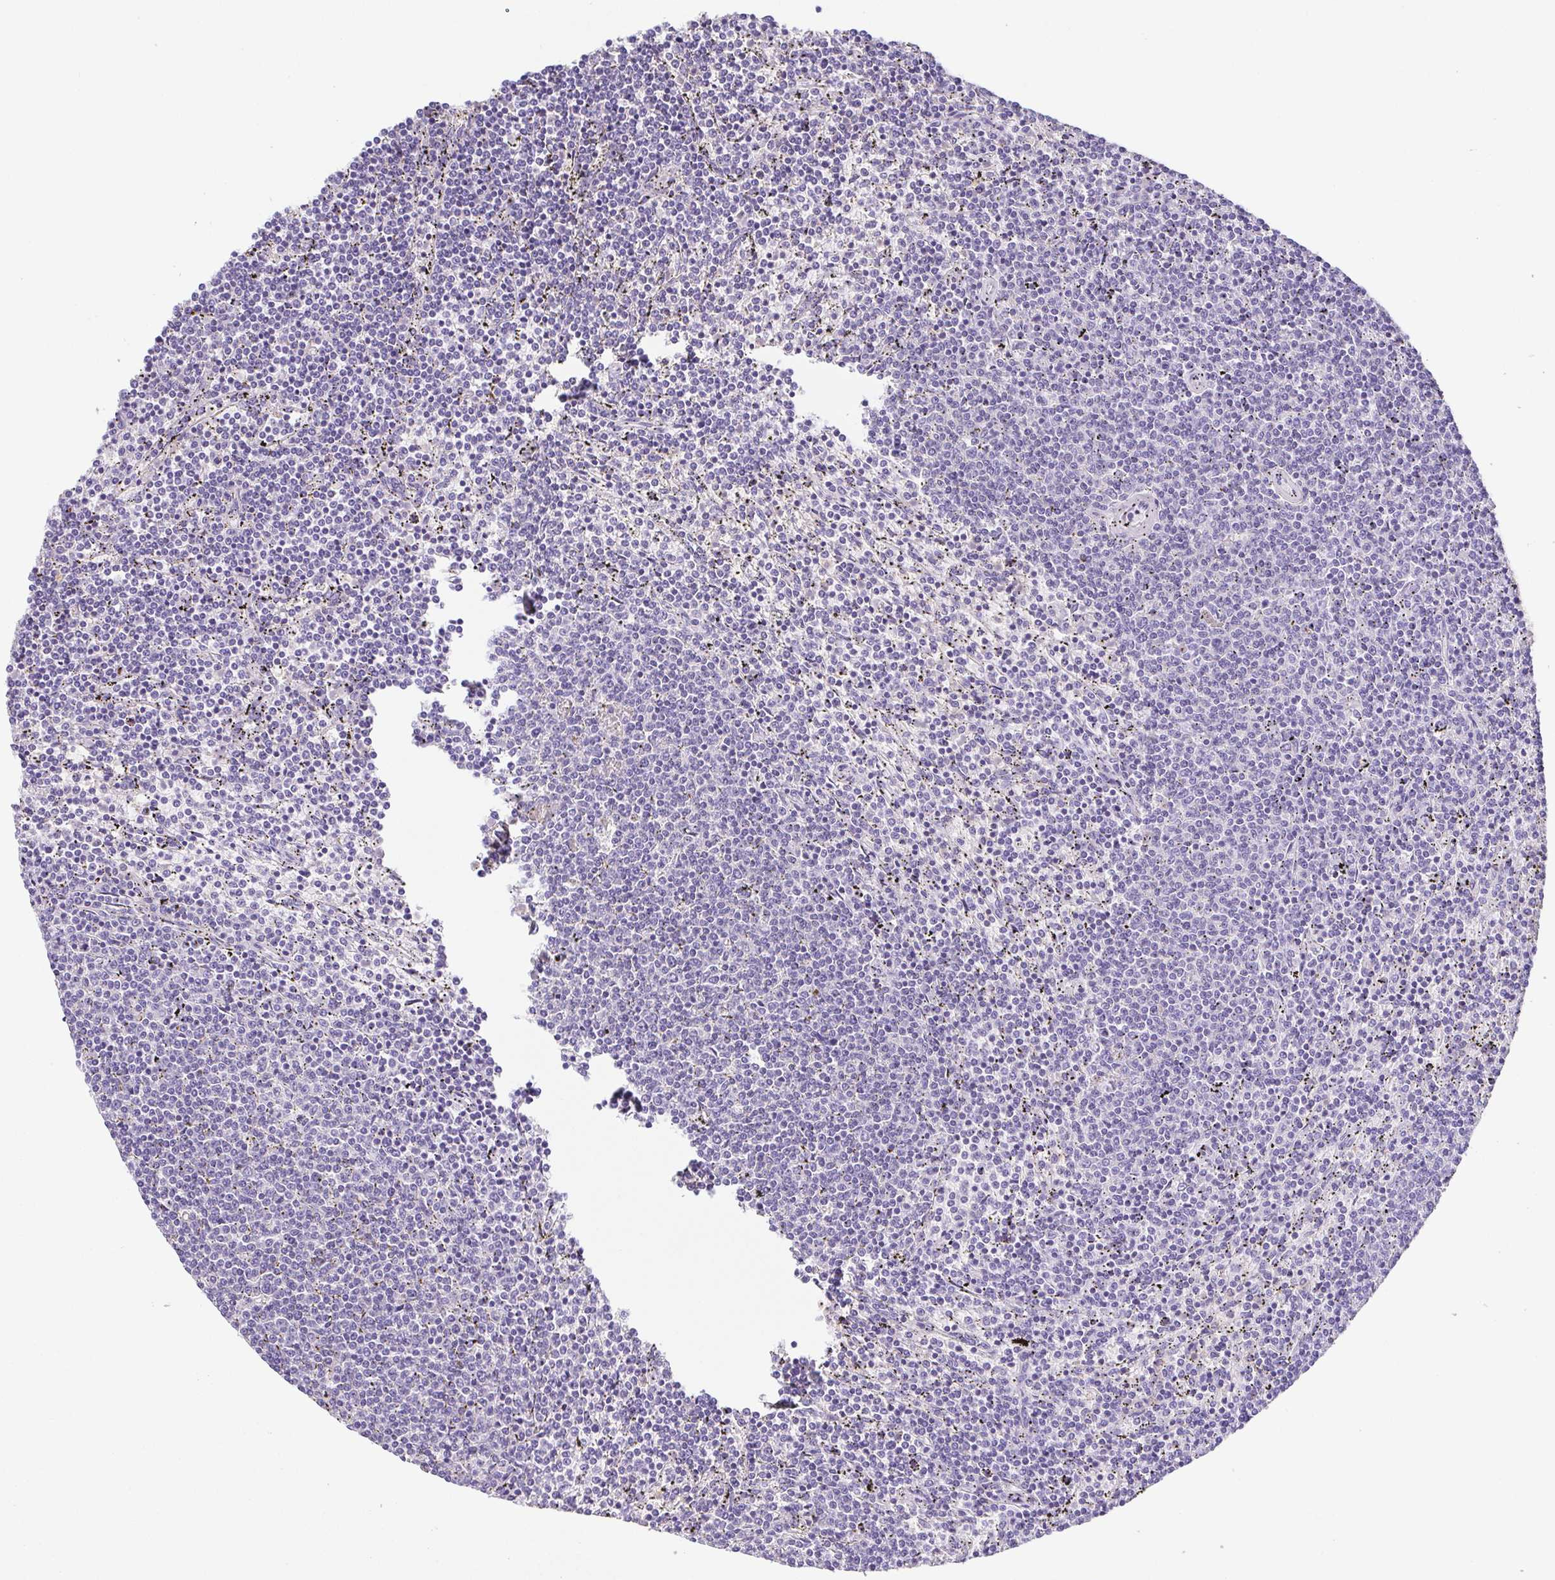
{"staining": {"intensity": "negative", "quantity": "none", "location": "none"}, "tissue": "lymphoma", "cell_type": "Tumor cells", "image_type": "cancer", "snomed": [{"axis": "morphology", "description": "Malignant lymphoma, non-Hodgkin's type, Low grade"}, {"axis": "topography", "description": "Spleen"}], "caption": "This is an immunohistochemistry image of human lymphoma. There is no positivity in tumor cells.", "gene": "MYL6", "patient": {"sex": "female", "age": 50}}